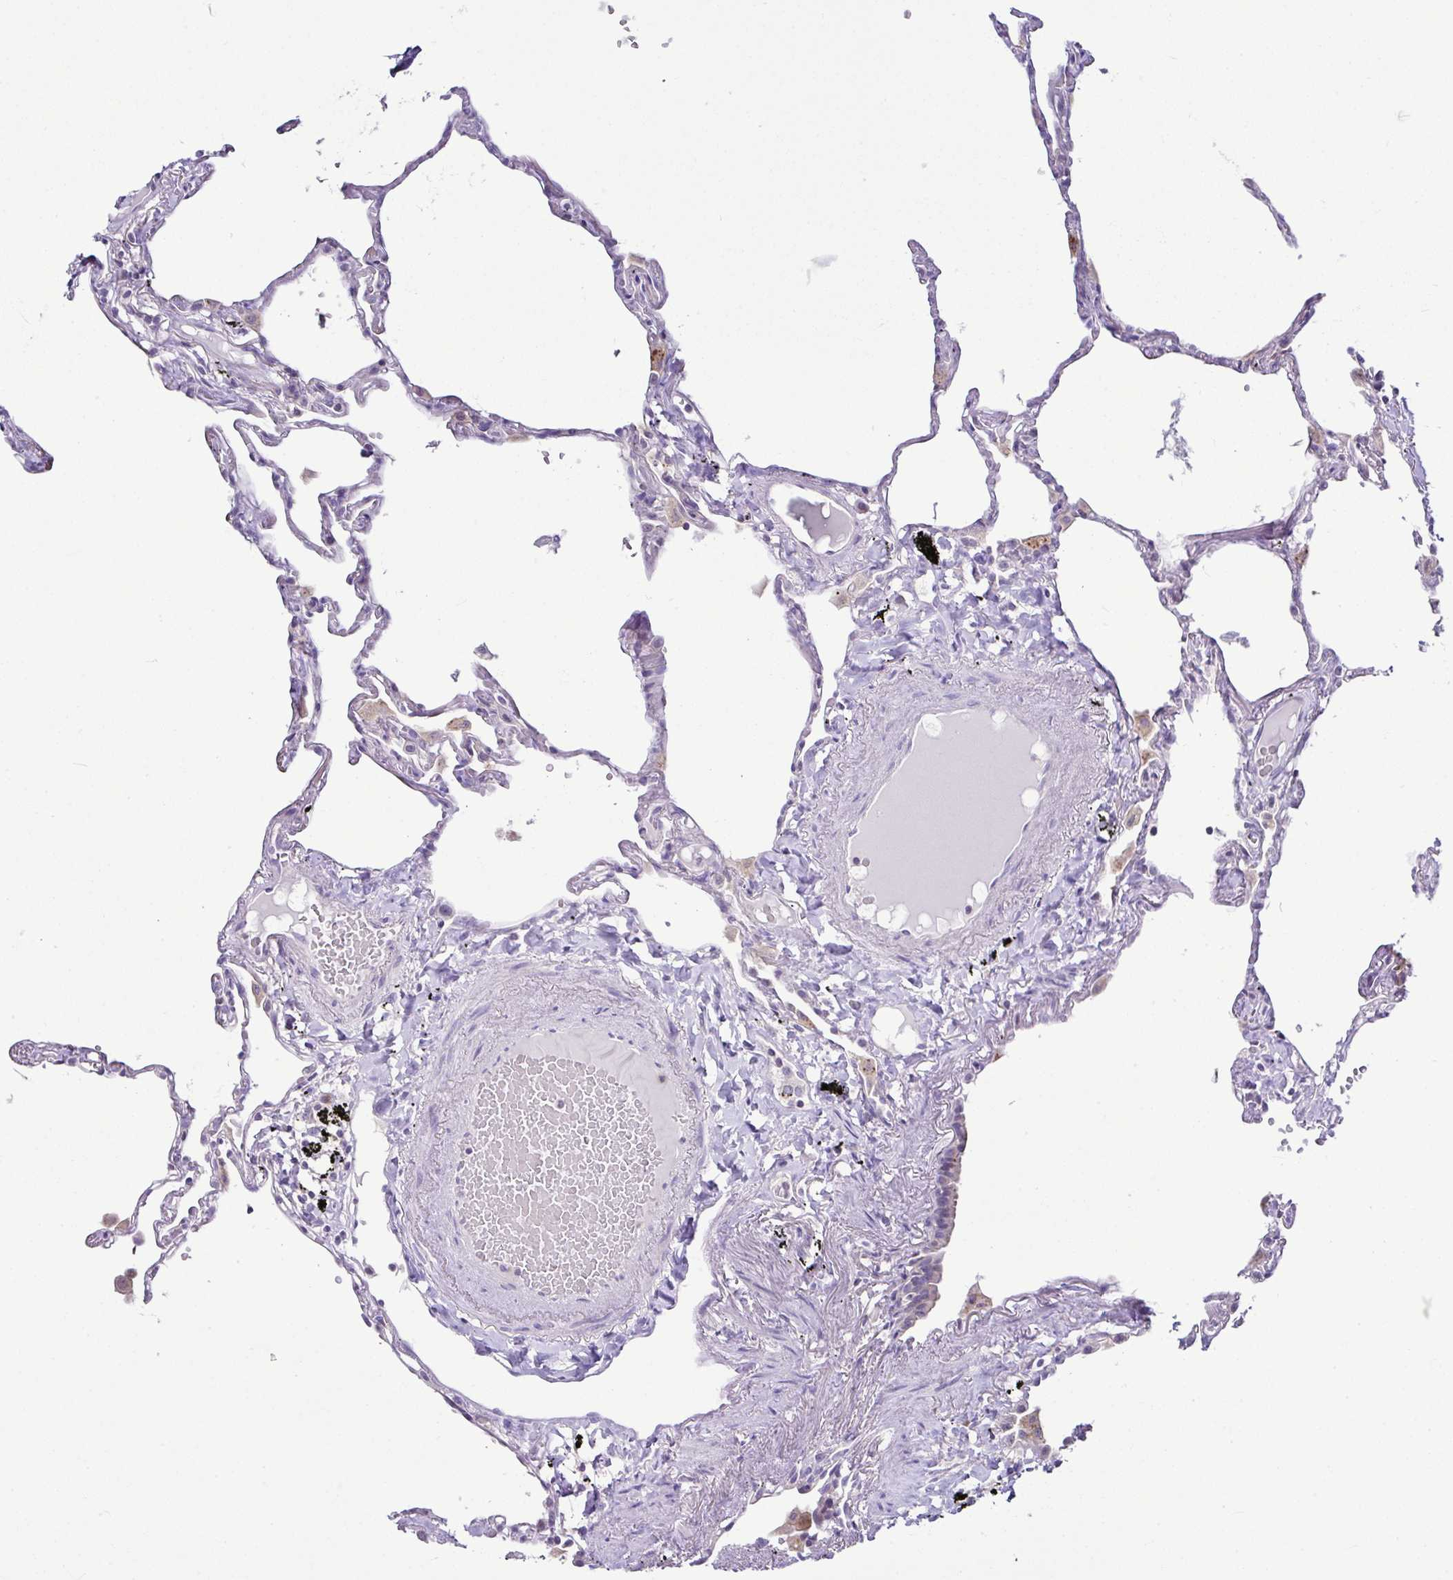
{"staining": {"intensity": "moderate", "quantity": "<25%", "location": "cytoplasmic/membranous"}, "tissue": "lung", "cell_type": "Alveolar cells", "image_type": "normal", "snomed": [{"axis": "morphology", "description": "Normal tissue, NOS"}, {"axis": "topography", "description": "Lung"}], "caption": "Alveolar cells demonstrate low levels of moderate cytoplasmic/membranous positivity in about <25% of cells in unremarkable lung.", "gene": "D2HGDH", "patient": {"sex": "female", "age": 67}}